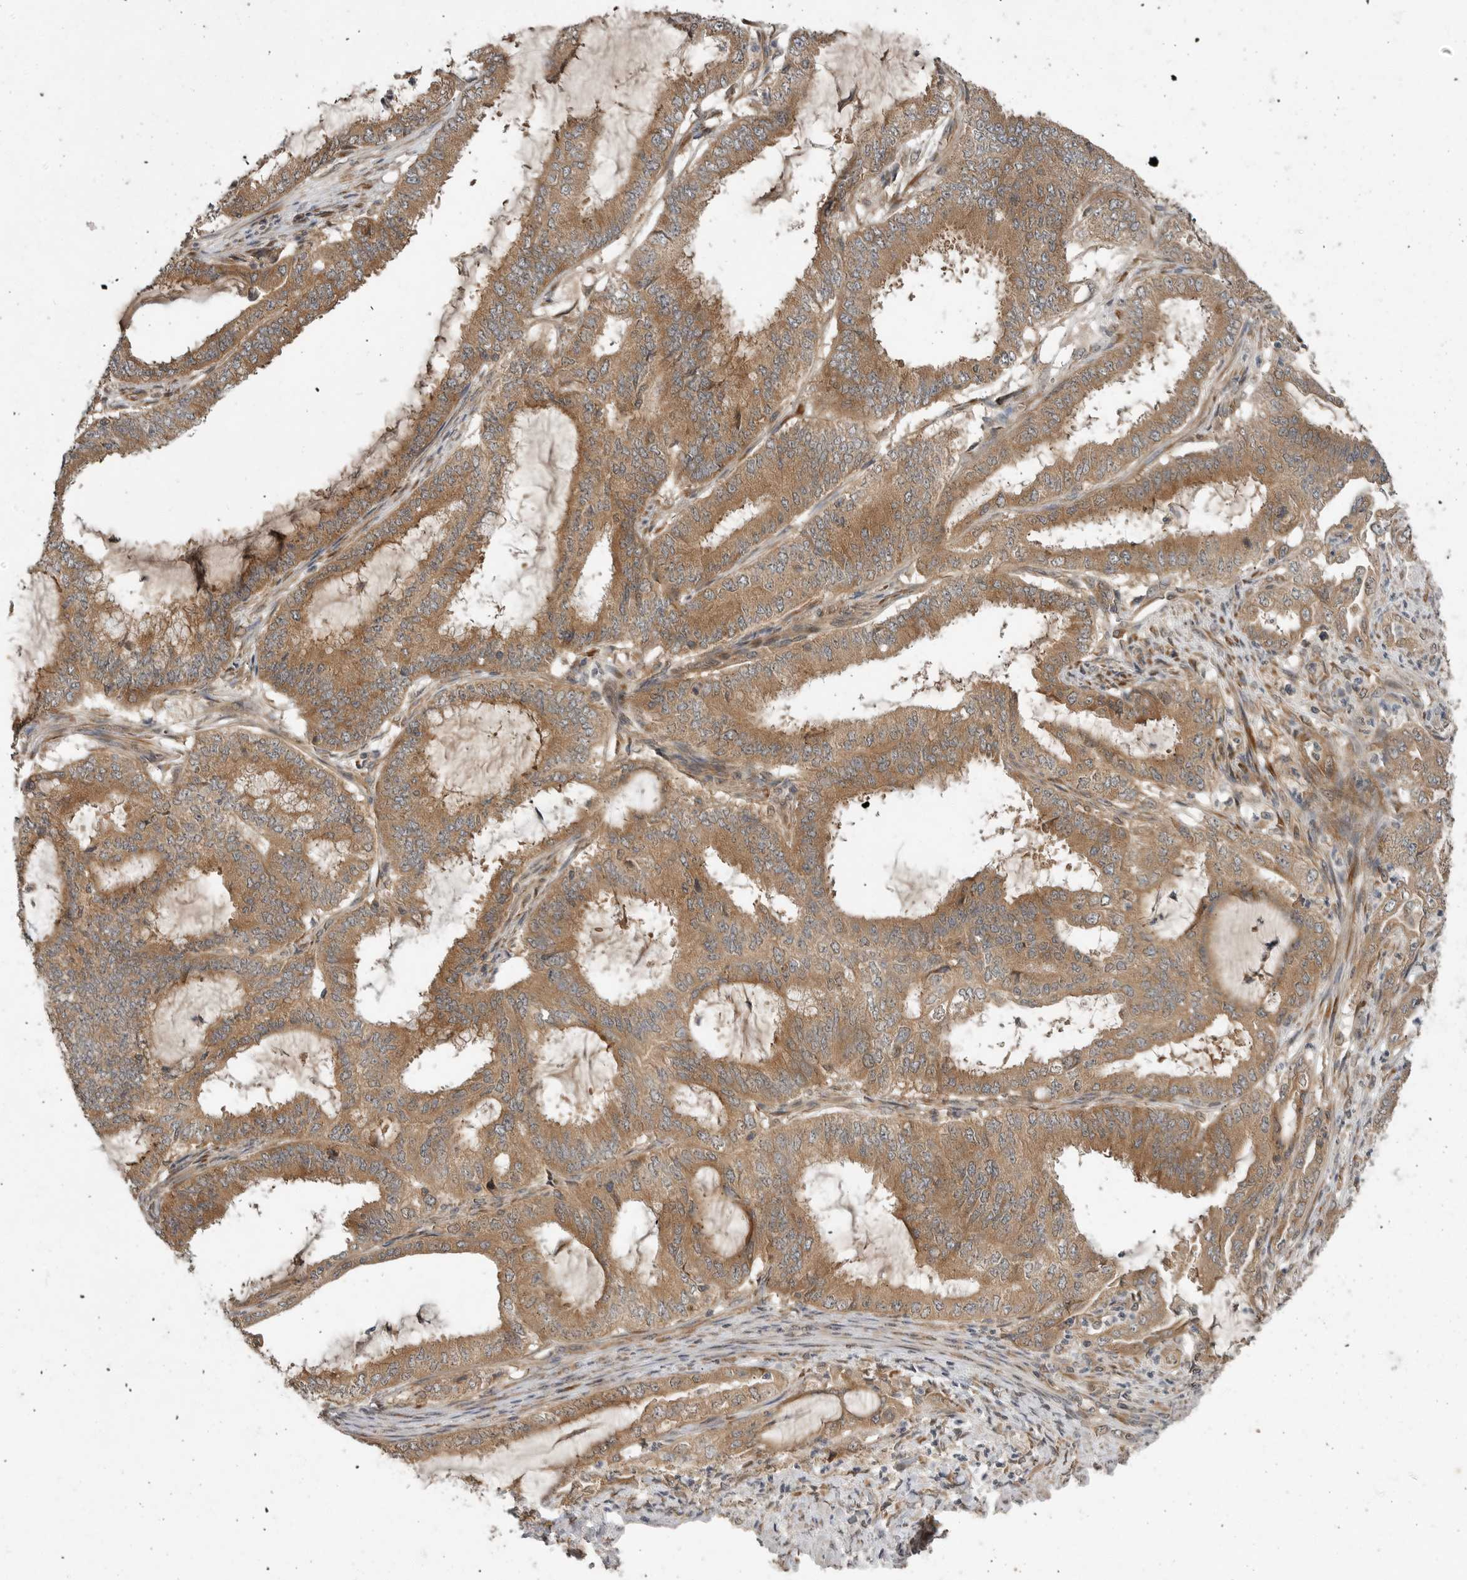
{"staining": {"intensity": "moderate", "quantity": ">75%", "location": "cytoplasmic/membranous"}, "tissue": "endometrial cancer", "cell_type": "Tumor cells", "image_type": "cancer", "snomed": [{"axis": "morphology", "description": "Adenocarcinoma, NOS"}, {"axis": "topography", "description": "Endometrium"}], "caption": "Immunohistochemical staining of adenocarcinoma (endometrial) demonstrates moderate cytoplasmic/membranous protein positivity in about >75% of tumor cells.", "gene": "OSBPL9", "patient": {"sex": "female", "age": 51}}